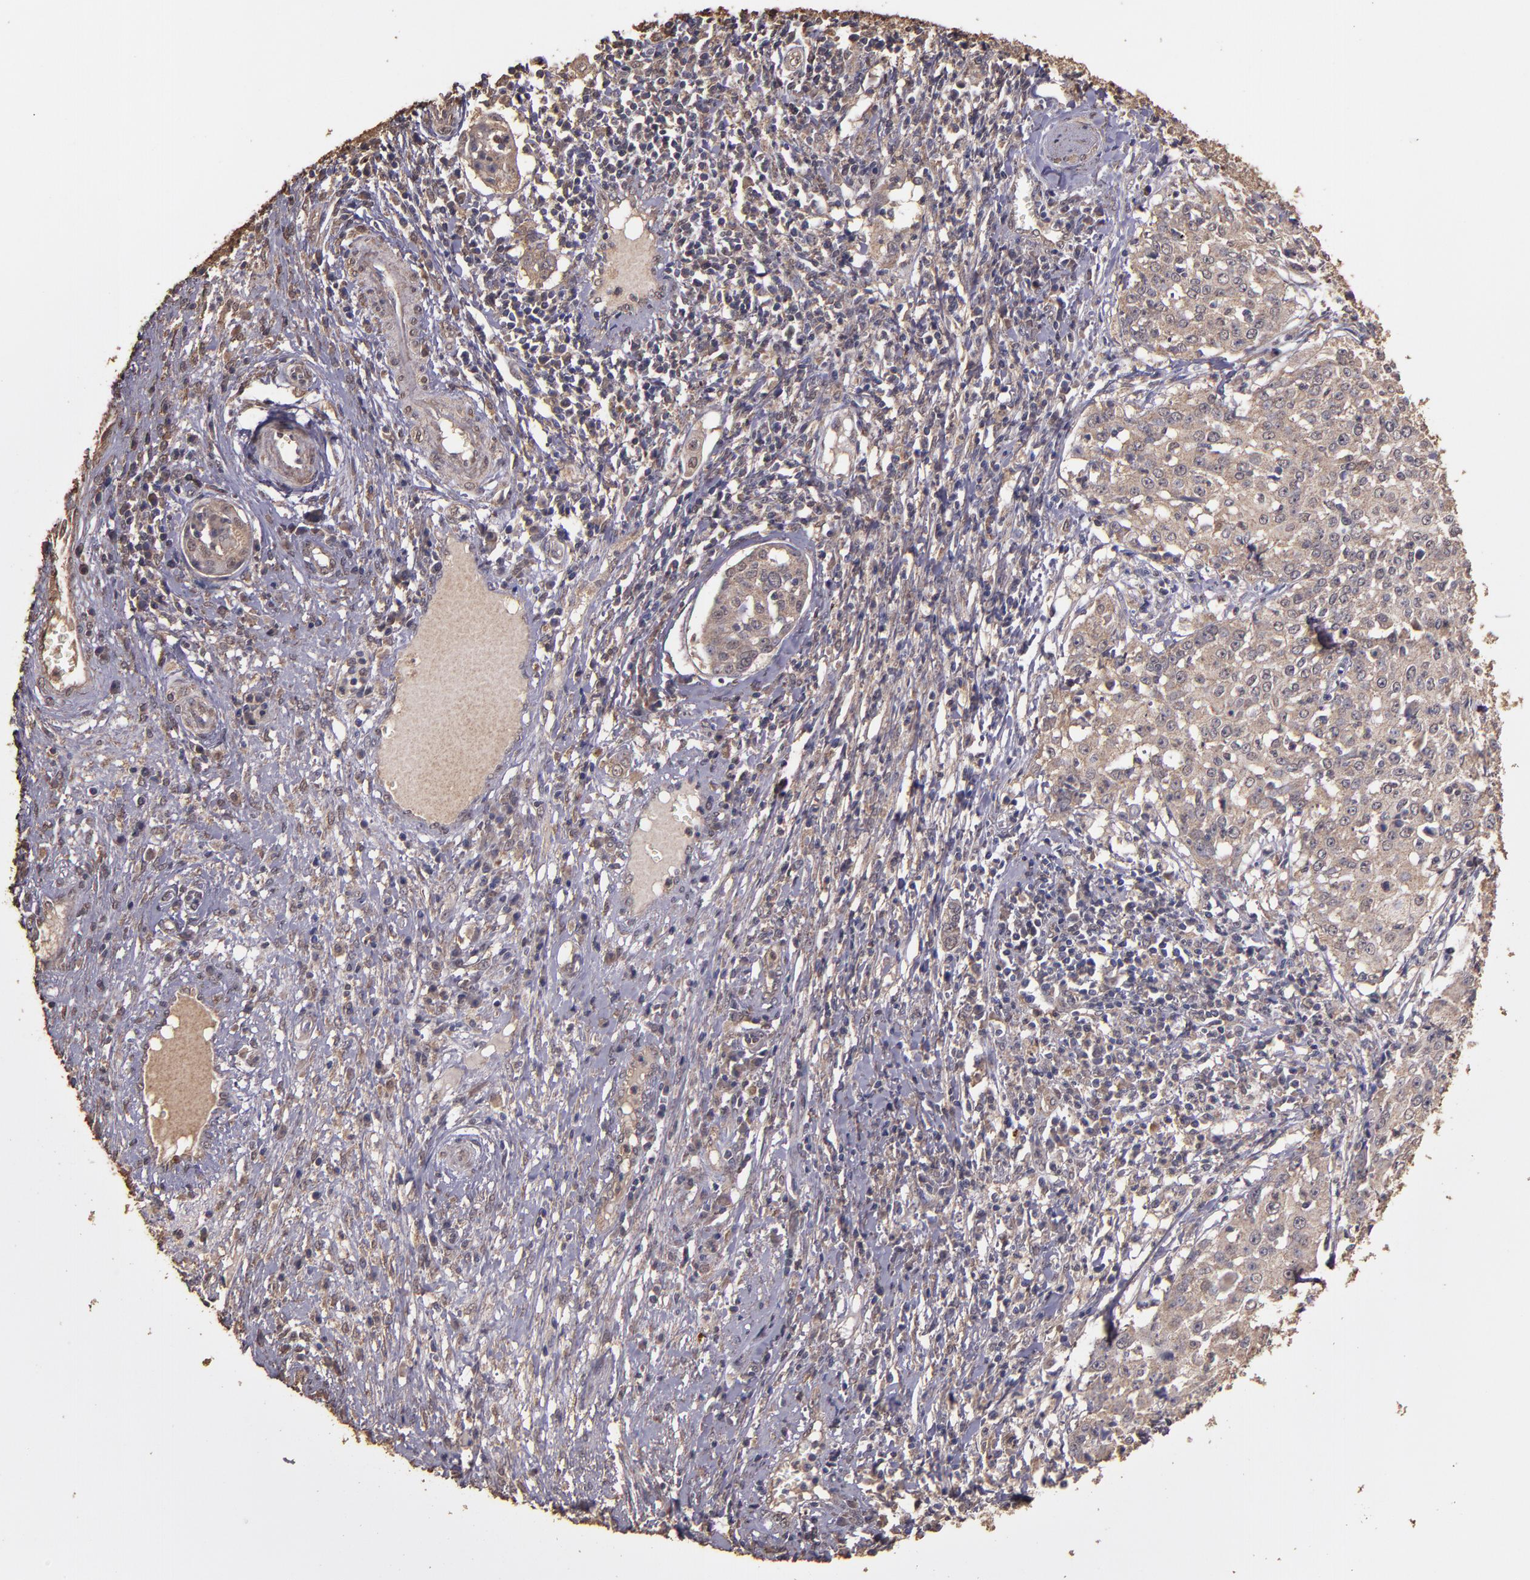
{"staining": {"intensity": "weak", "quantity": ">75%", "location": "cytoplasmic/membranous"}, "tissue": "cervical cancer", "cell_type": "Tumor cells", "image_type": "cancer", "snomed": [{"axis": "morphology", "description": "Squamous cell carcinoma, NOS"}, {"axis": "topography", "description": "Cervix"}], "caption": "A brown stain shows weak cytoplasmic/membranous positivity of a protein in squamous cell carcinoma (cervical) tumor cells. The staining was performed using DAB to visualize the protein expression in brown, while the nuclei were stained in blue with hematoxylin (Magnification: 20x).", "gene": "HECTD1", "patient": {"sex": "female", "age": 39}}